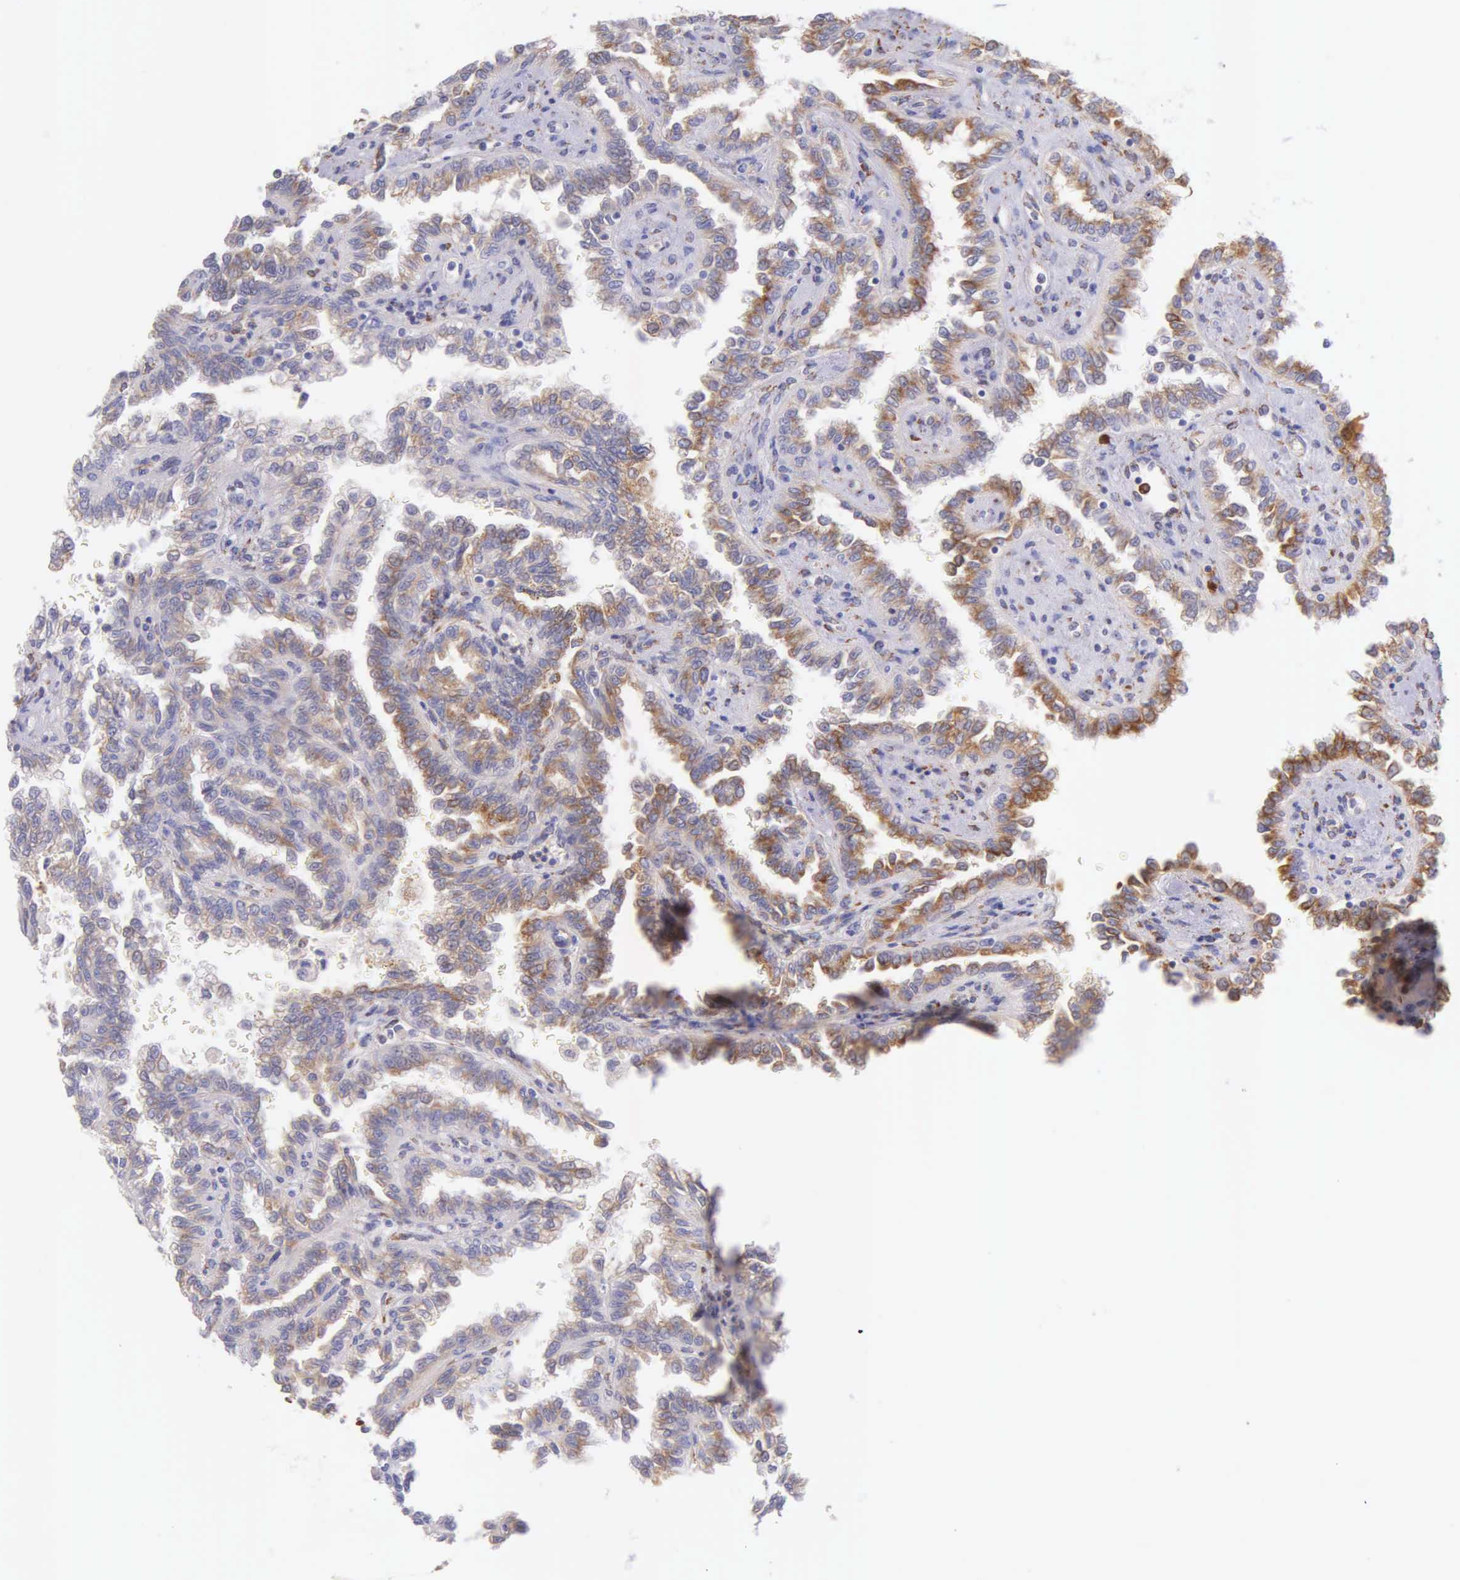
{"staining": {"intensity": "weak", "quantity": "25%-75%", "location": "cytoplasmic/membranous"}, "tissue": "renal cancer", "cell_type": "Tumor cells", "image_type": "cancer", "snomed": [{"axis": "morphology", "description": "Inflammation, NOS"}, {"axis": "morphology", "description": "Adenocarcinoma, NOS"}, {"axis": "topography", "description": "Kidney"}], "caption": "Immunohistochemistry (IHC) image of human renal adenocarcinoma stained for a protein (brown), which reveals low levels of weak cytoplasmic/membranous staining in approximately 25%-75% of tumor cells.", "gene": "CKAP4", "patient": {"sex": "male", "age": 68}}